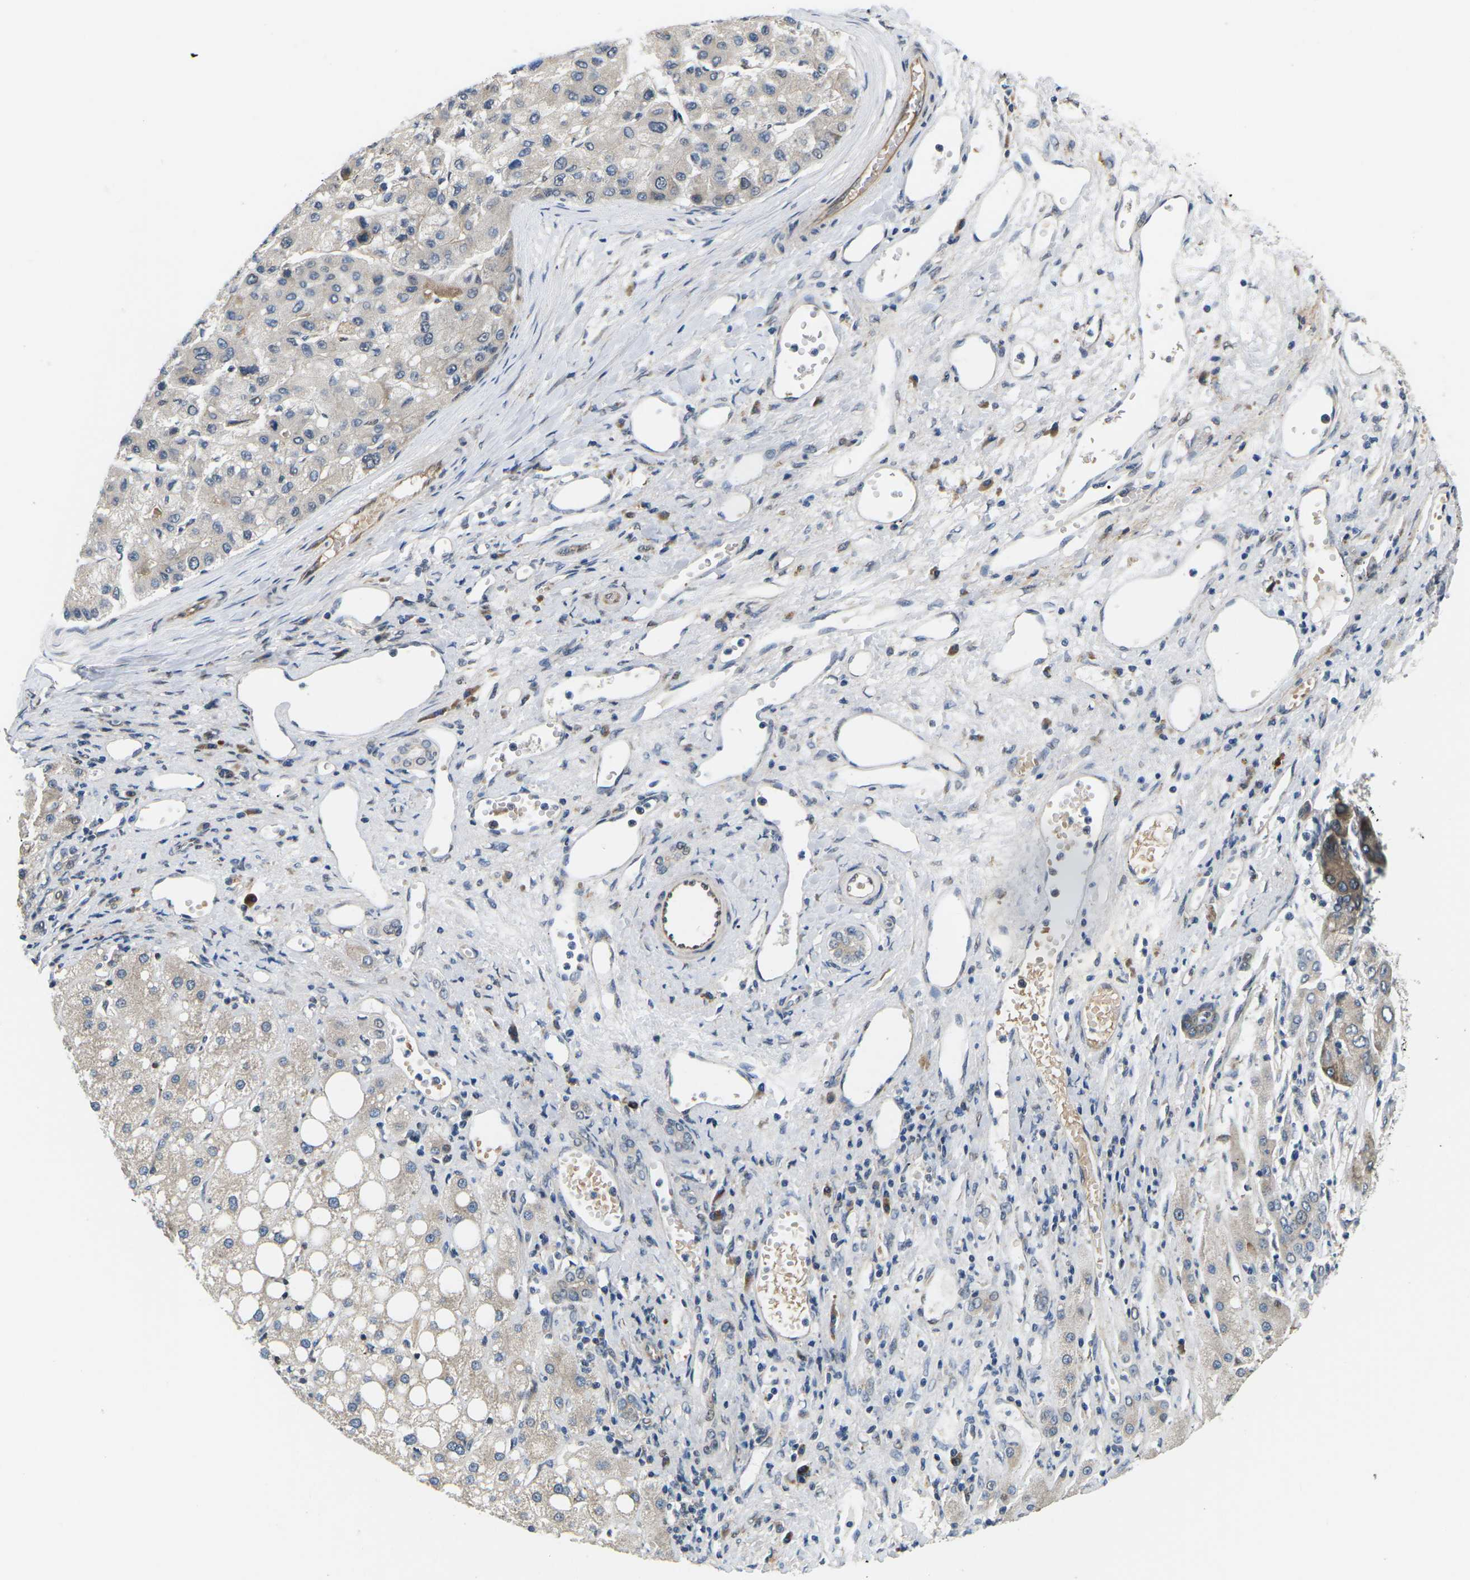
{"staining": {"intensity": "negative", "quantity": "none", "location": "none"}, "tissue": "liver cancer", "cell_type": "Tumor cells", "image_type": "cancer", "snomed": [{"axis": "morphology", "description": "Carcinoma, Hepatocellular, NOS"}, {"axis": "topography", "description": "Liver"}], "caption": "This photomicrograph is of liver cancer stained with immunohistochemistry (IHC) to label a protein in brown with the nuclei are counter-stained blue. There is no staining in tumor cells.", "gene": "ERBB4", "patient": {"sex": "male", "age": 80}}